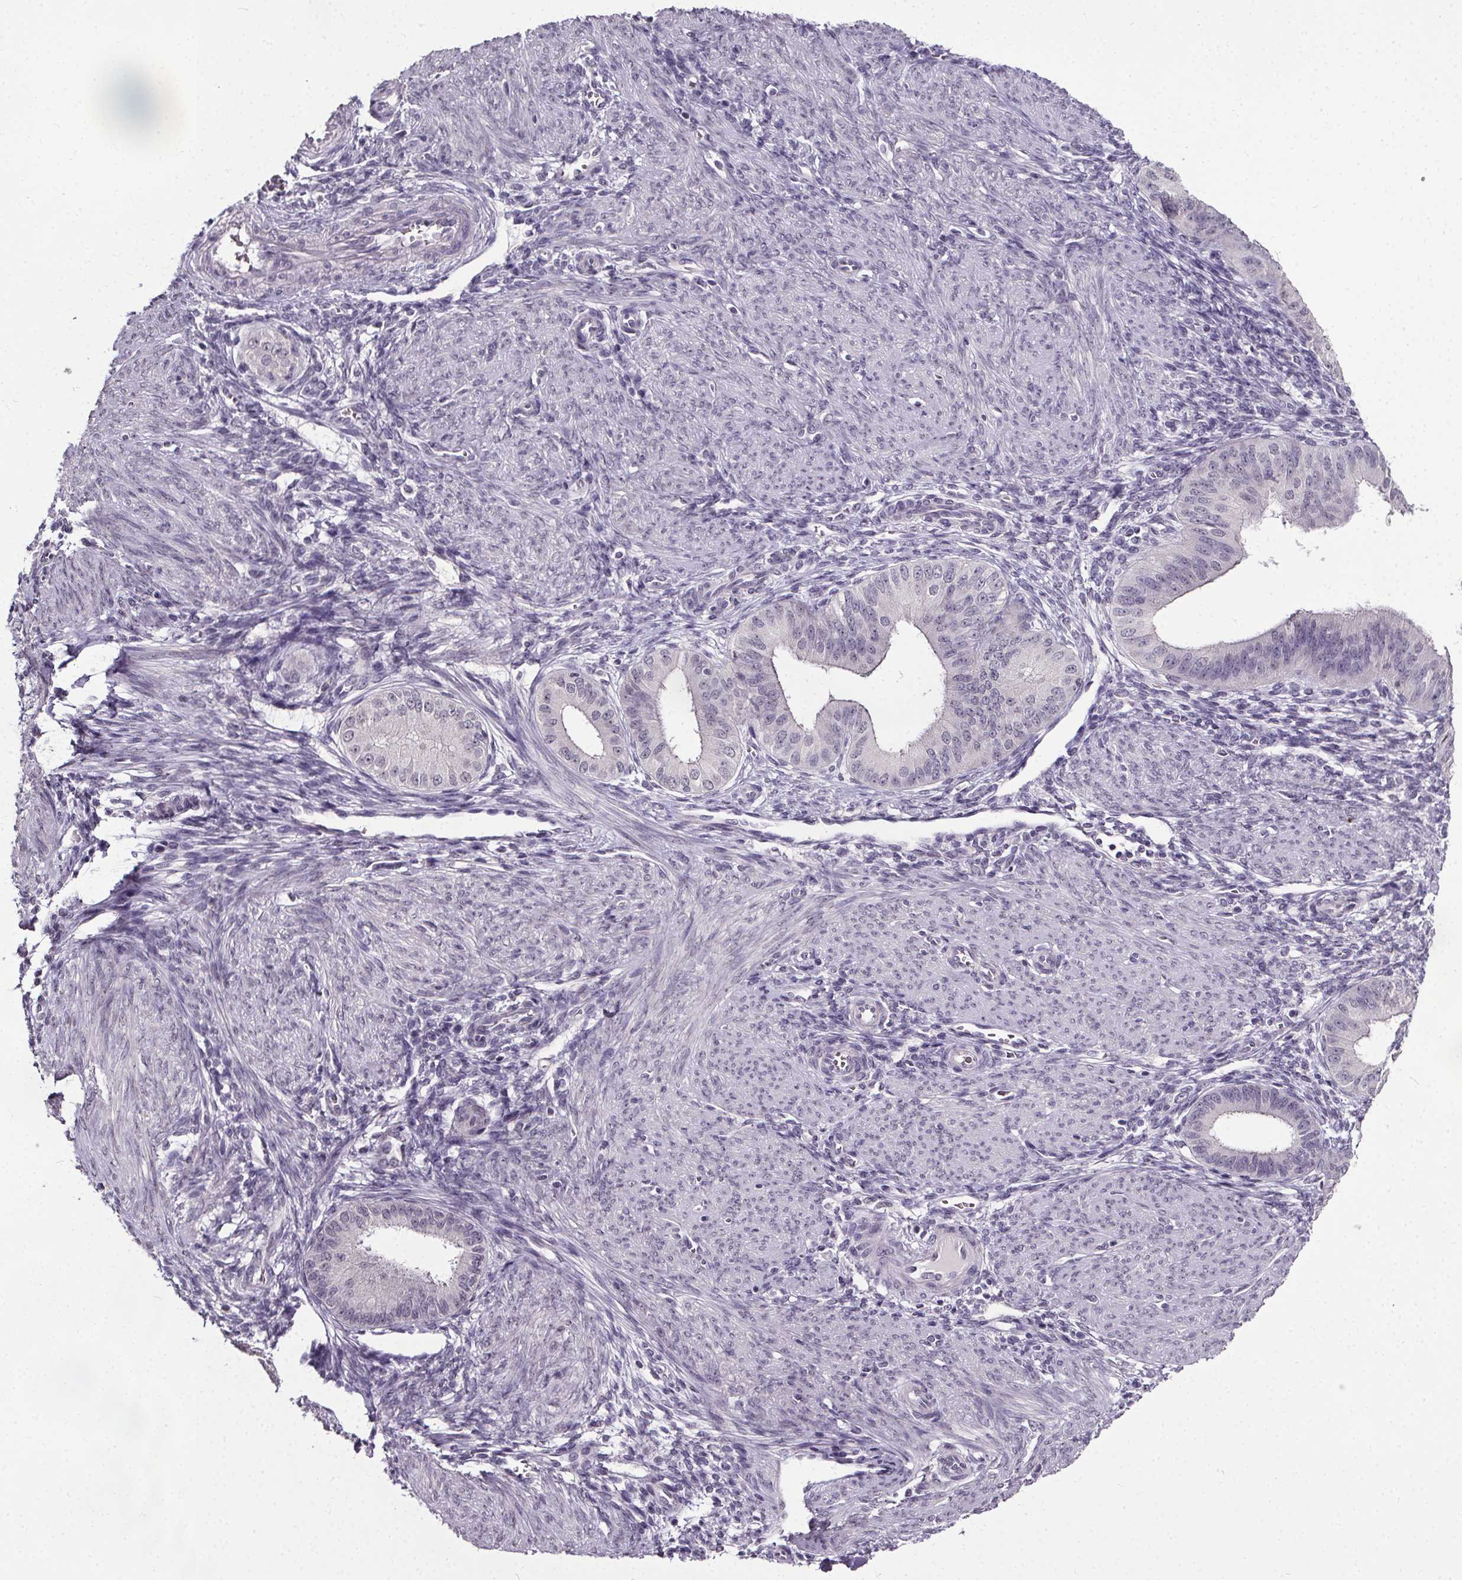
{"staining": {"intensity": "negative", "quantity": "none", "location": "none"}, "tissue": "endometrium", "cell_type": "Cells in endometrial stroma", "image_type": "normal", "snomed": [{"axis": "morphology", "description": "Normal tissue, NOS"}, {"axis": "topography", "description": "Endometrium"}], "caption": "Immunohistochemical staining of unremarkable human endometrium displays no significant staining in cells in endometrial stroma.", "gene": "NKX6", "patient": {"sex": "female", "age": 39}}